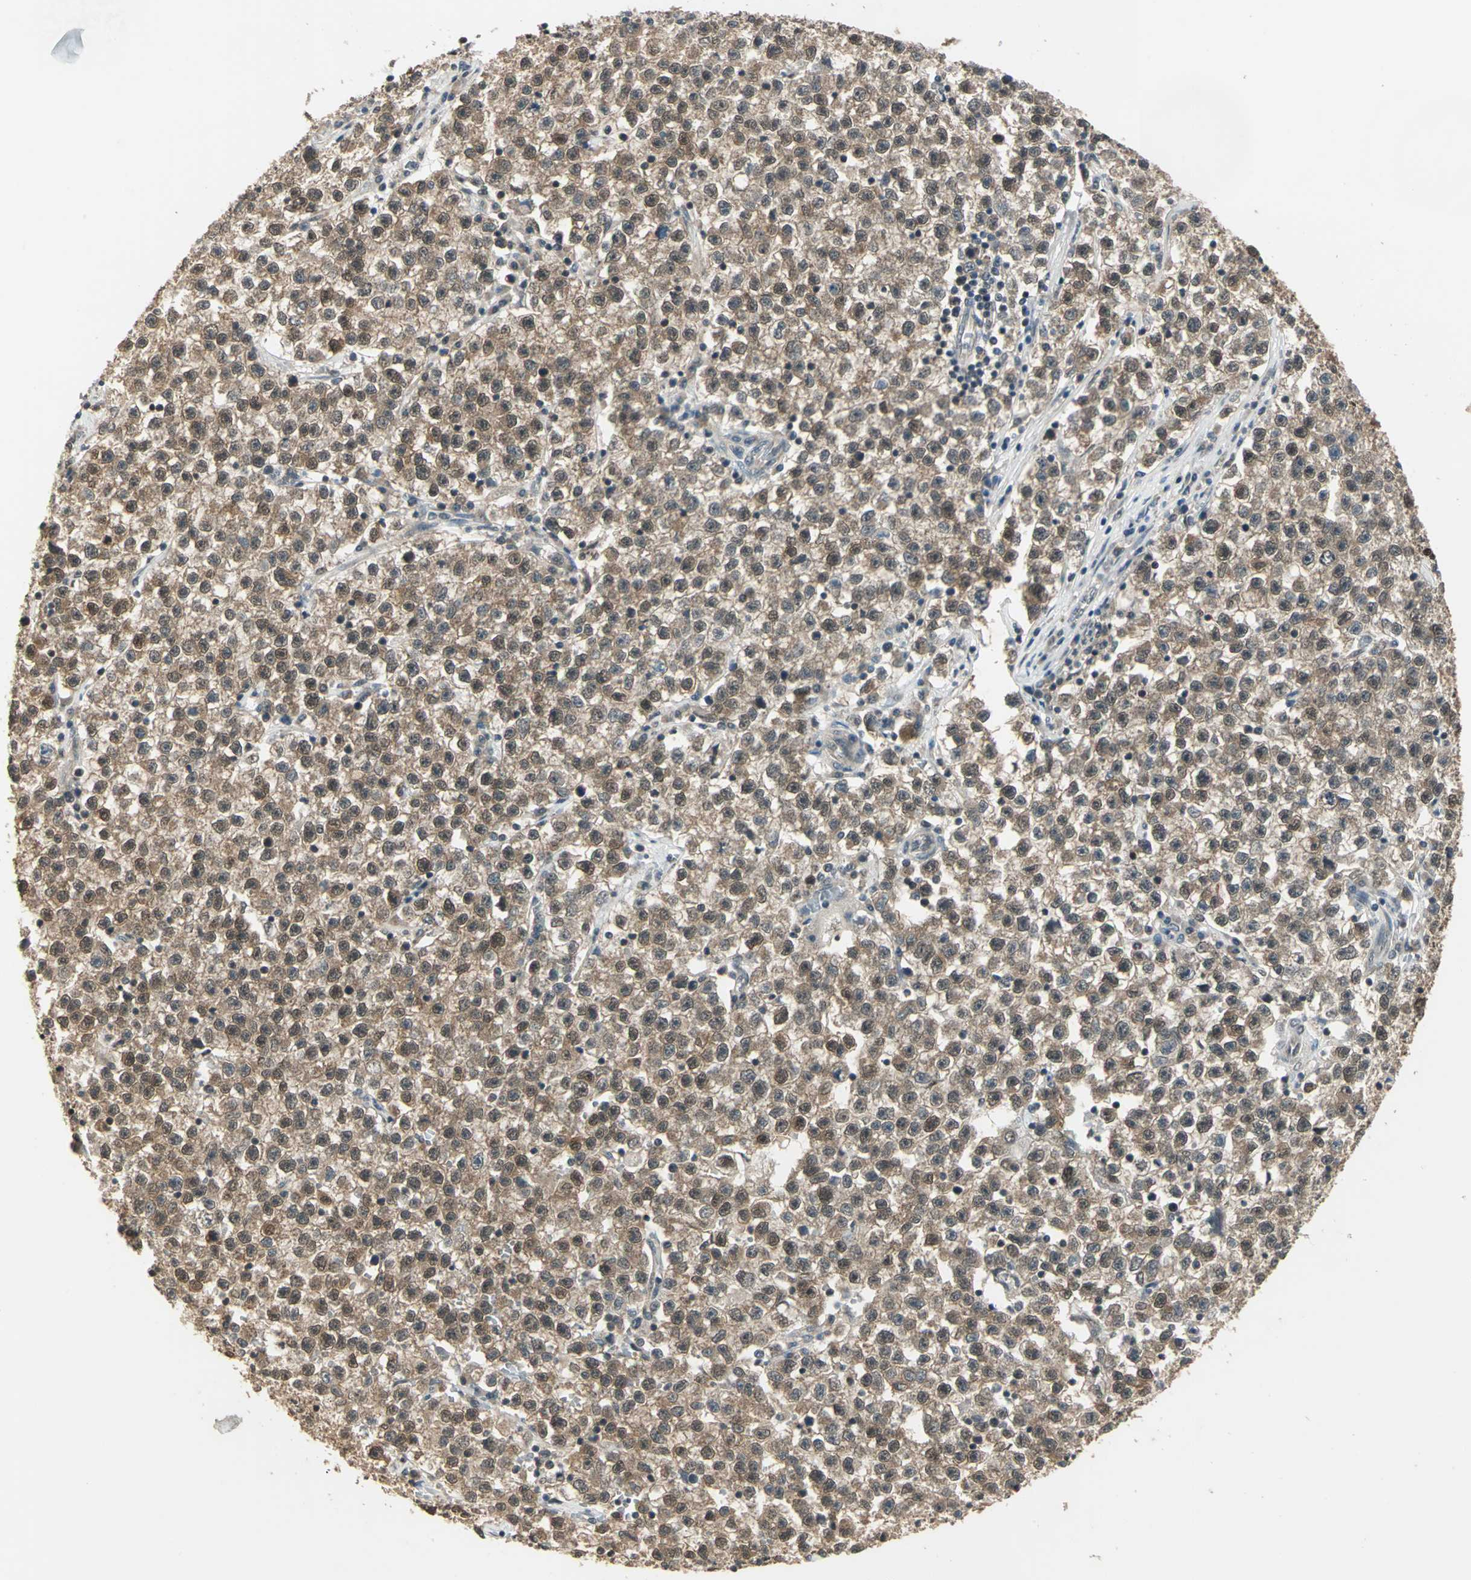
{"staining": {"intensity": "weak", "quantity": ">75%", "location": "cytoplasmic/membranous,nuclear"}, "tissue": "testis cancer", "cell_type": "Tumor cells", "image_type": "cancer", "snomed": [{"axis": "morphology", "description": "Seminoma, NOS"}, {"axis": "topography", "description": "Testis"}], "caption": "The immunohistochemical stain labels weak cytoplasmic/membranous and nuclear staining in tumor cells of testis cancer (seminoma) tissue. The staining was performed using DAB to visualize the protein expression in brown, while the nuclei were stained in blue with hematoxylin (Magnification: 20x).", "gene": "PSMC3", "patient": {"sex": "male", "age": 22}}